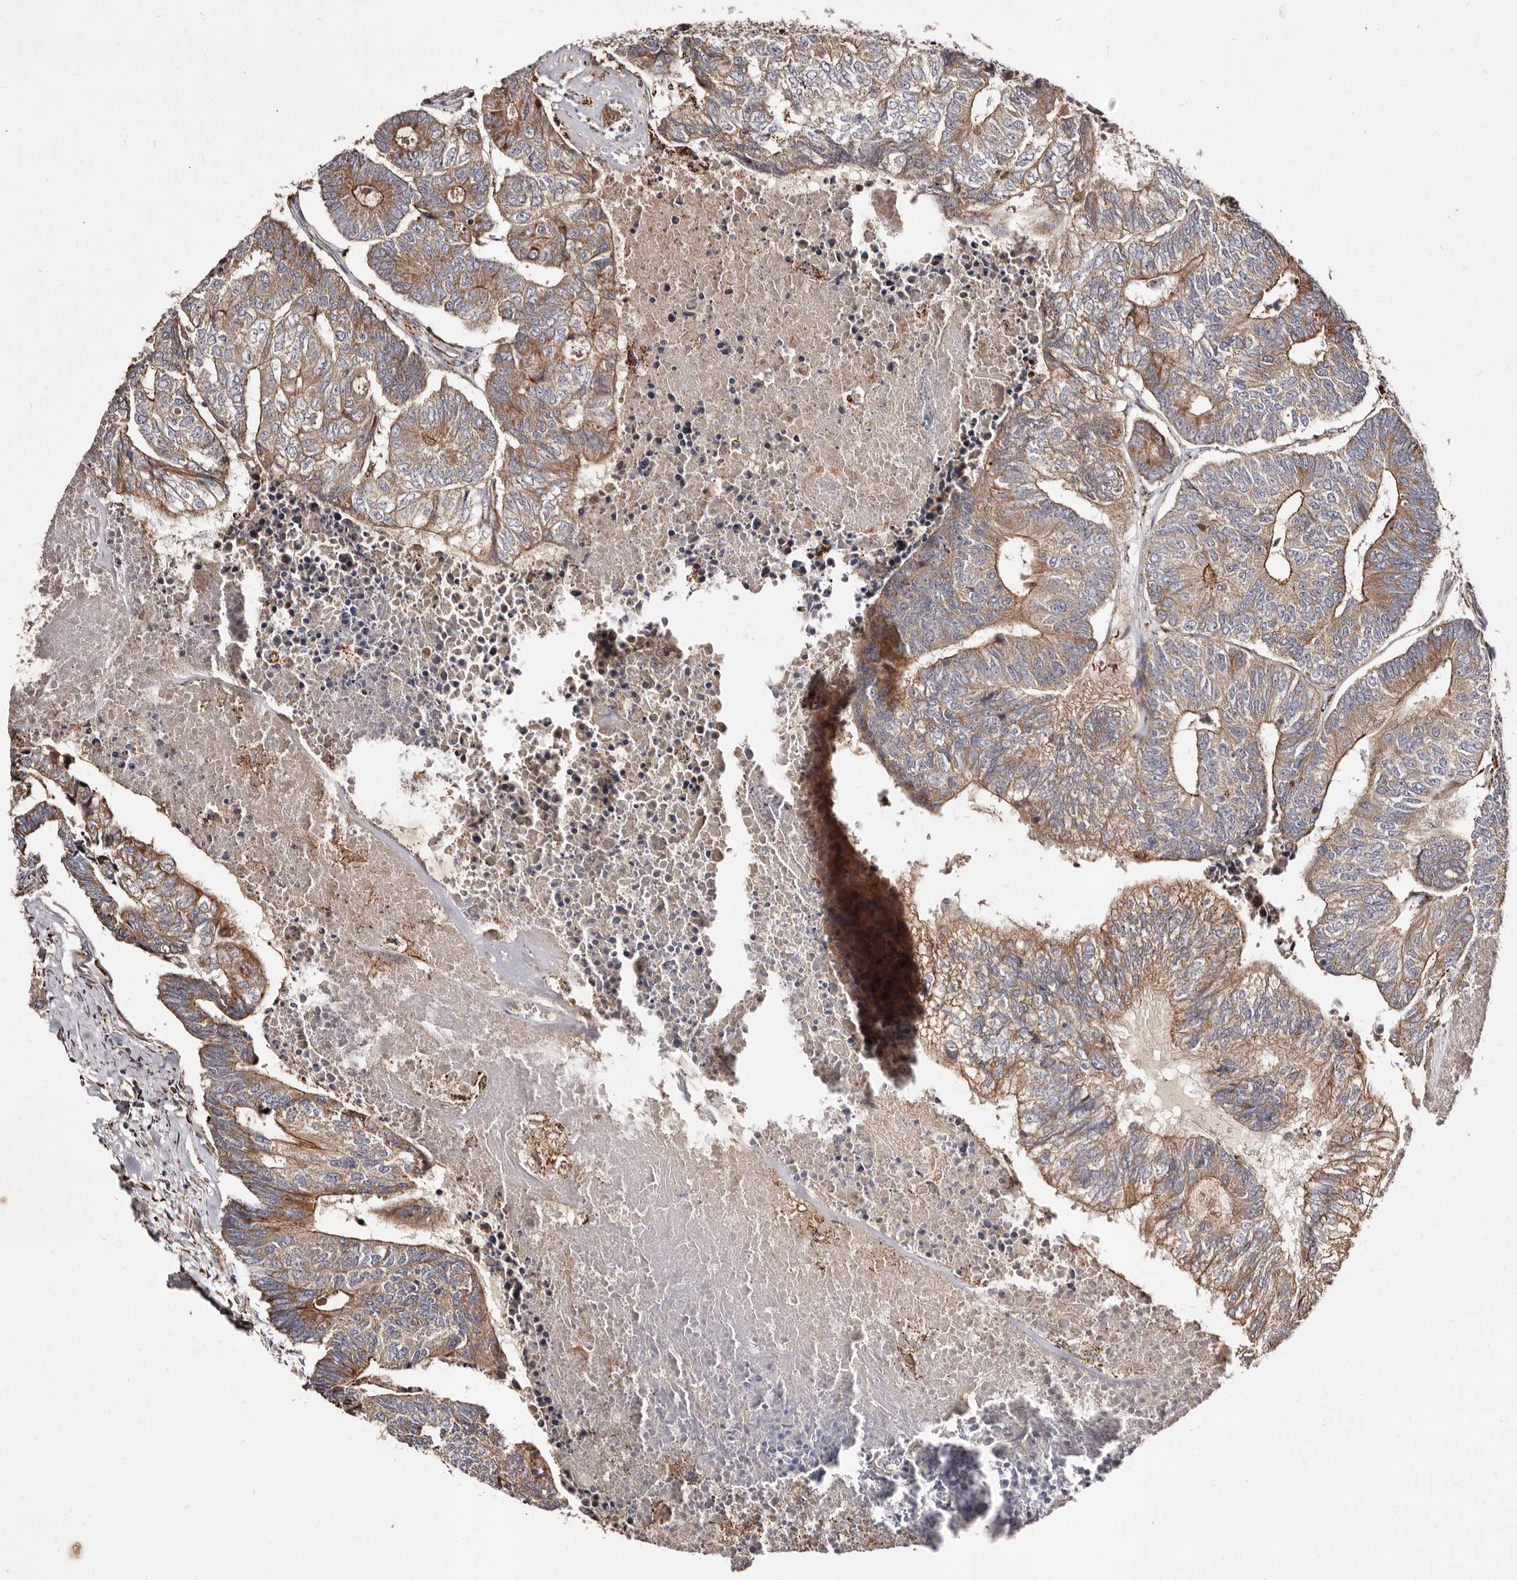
{"staining": {"intensity": "moderate", "quantity": ">75%", "location": "cytoplasmic/membranous"}, "tissue": "colorectal cancer", "cell_type": "Tumor cells", "image_type": "cancer", "snomed": [{"axis": "morphology", "description": "Adenocarcinoma, NOS"}, {"axis": "topography", "description": "Colon"}], "caption": "Immunohistochemistry (IHC) of colorectal adenocarcinoma displays medium levels of moderate cytoplasmic/membranous expression in about >75% of tumor cells. (Brightfield microscopy of DAB IHC at high magnification).", "gene": "LUZP1", "patient": {"sex": "female", "age": 67}}